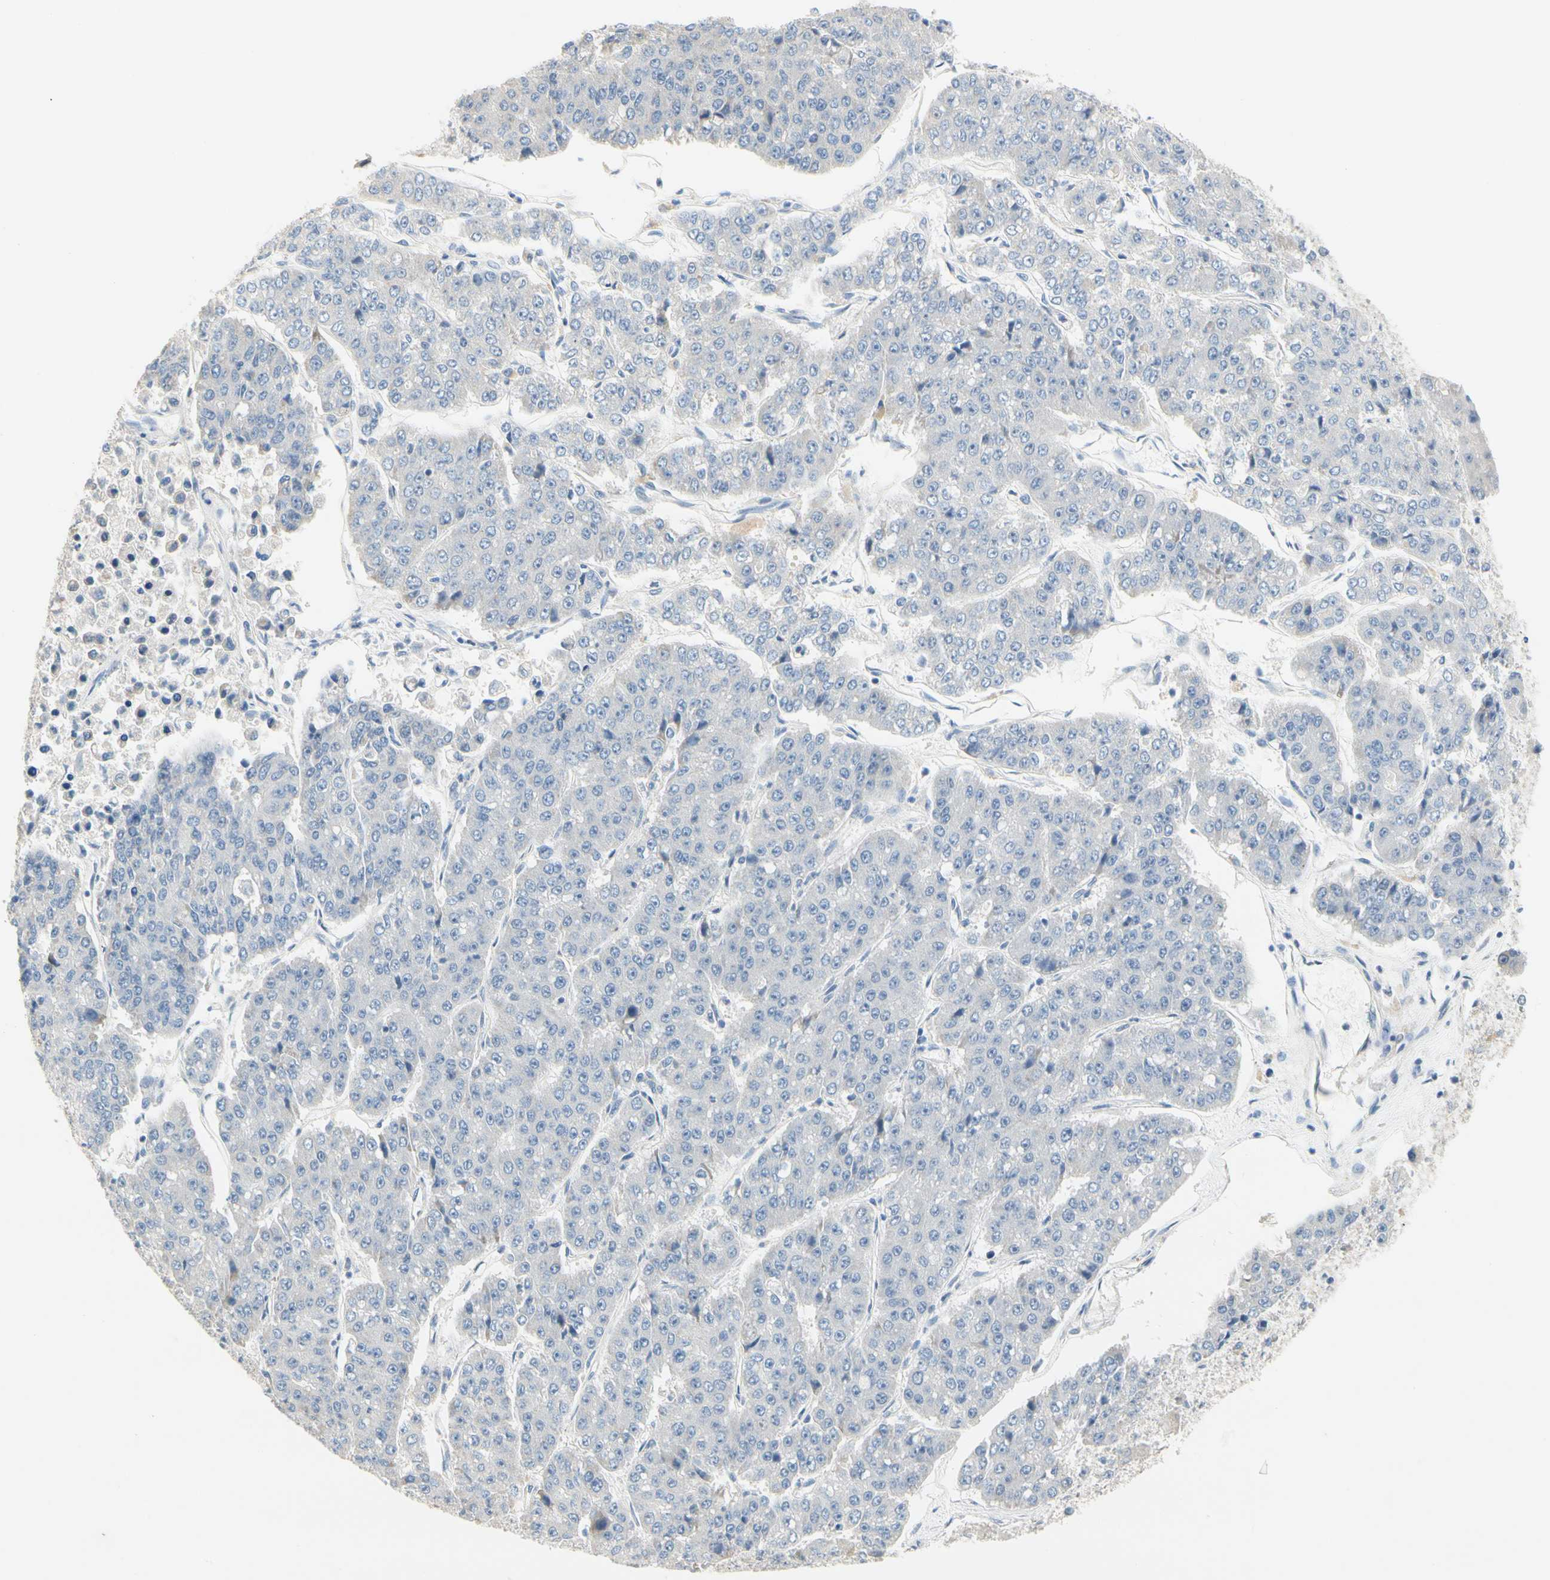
{"staining": {"intensity": "negative", "quantity": "none", "location": "none"}, "tissue": "pancreatic cancer", "cell_type": "Tumor cells", "image_type": "cancer", "snomed": [{"axis": "morphology", "description": "Adenocarcinoma, NOS"}, {"axis": "topography", "description": "Pancreas"}], "caption": "DAB (3,3'-diaminobenzidine) immunohistochemical staining of human pancreatic cancer demonstrates no significant positivity in tumor cells.", "gene": "CCM2L", "patient": {"sex": "male", "age": 50}}